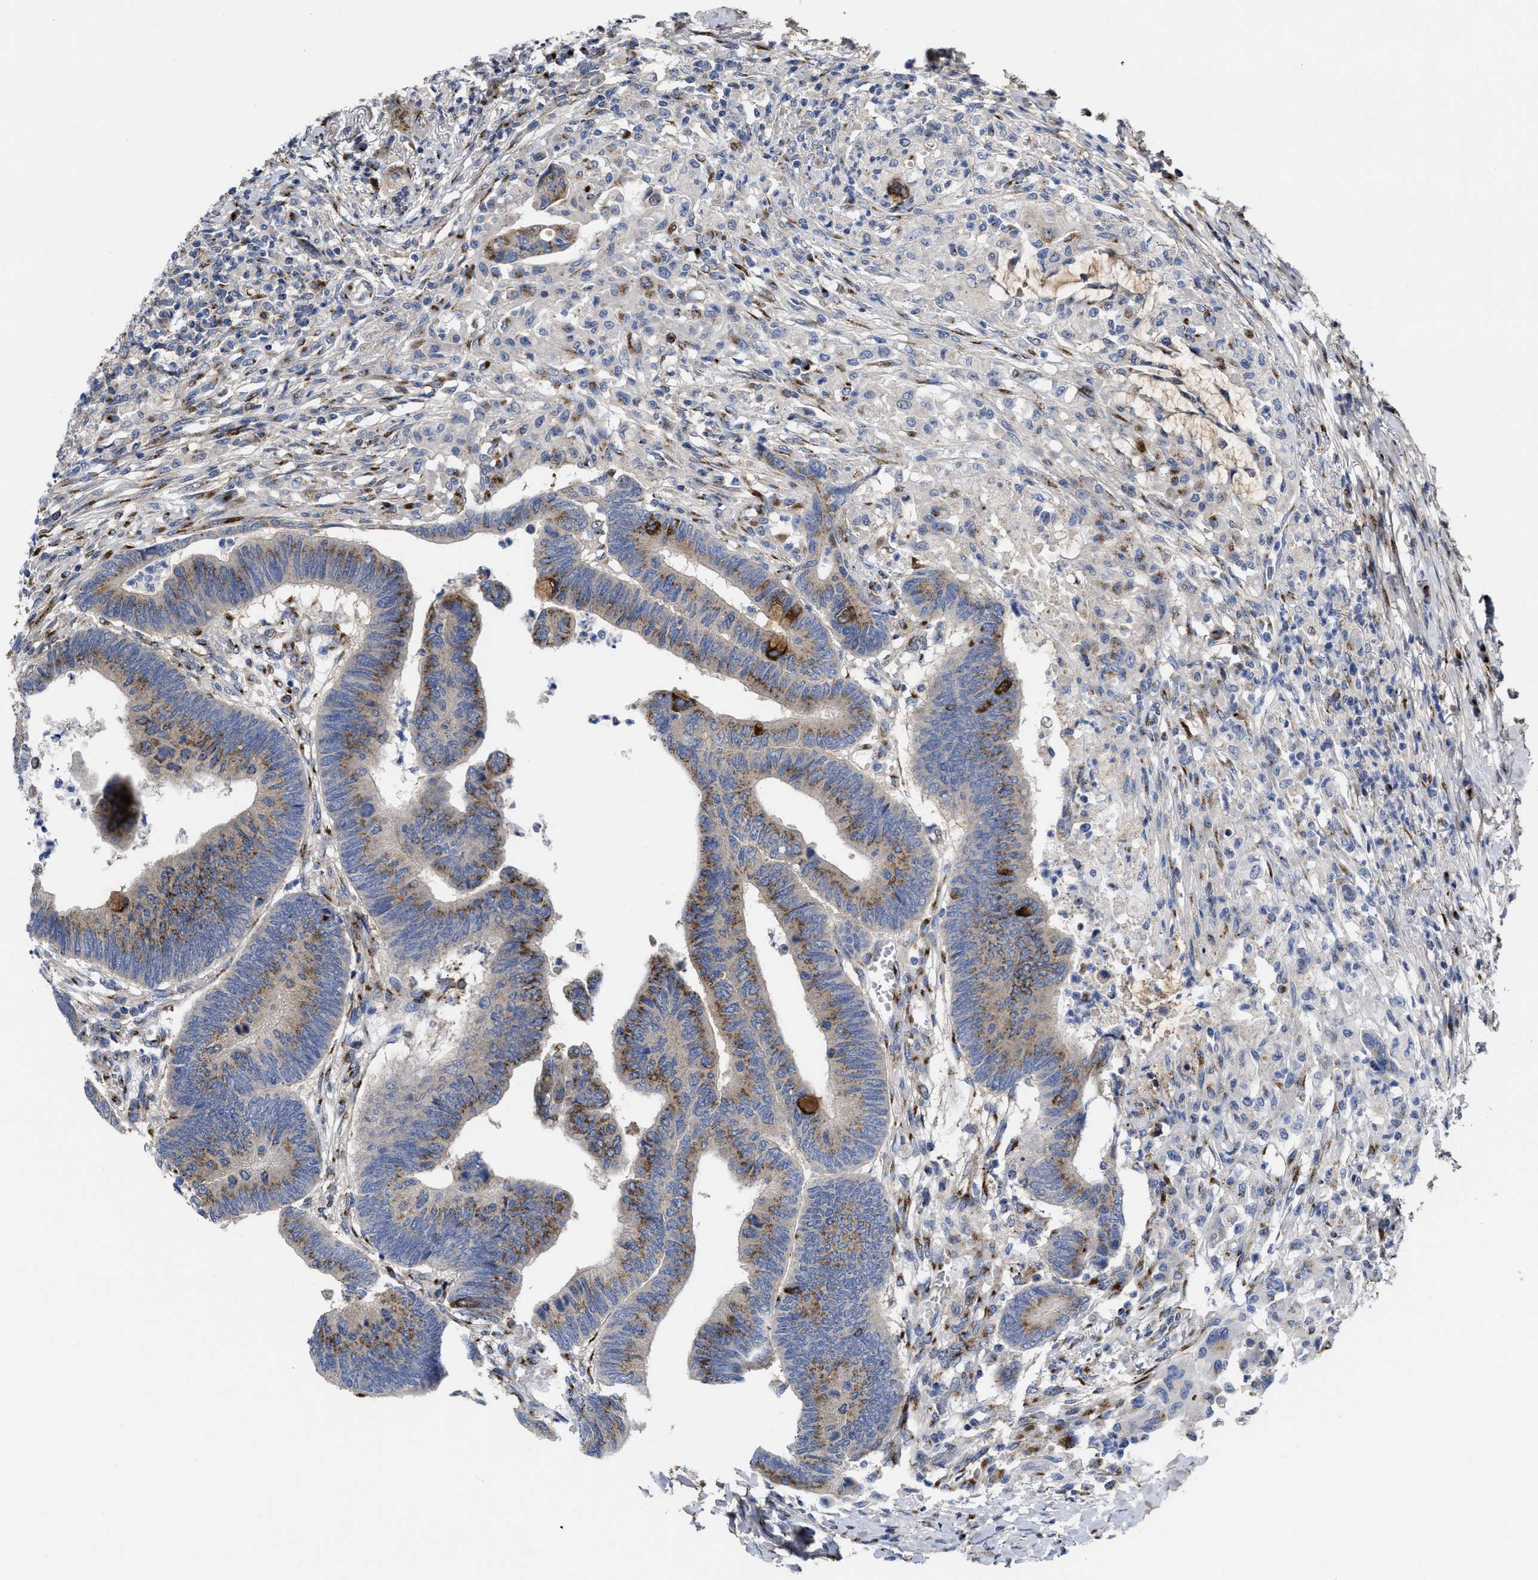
{"staining": {"intensity": "moderate", "quantity": ">75%", "location": "cytoplasmic/membranous"}, "tissue": "colorectal cancer", "cell_type": "Tumor cells", "image_type": "cancer", "snomed": [{"axis": "morphology", "description": "Normal tissue, NOS"}, {"axis": "morphology", "description": "Adenocarcinoma, NOS"}, {"axis": "topography", "description": "Rectum"}, {"axis": "topography", "description": "Peripheral nerve tissue"}], "caption": "High-power microscopy captured an immunohistochemistry (IHC) micrograph of colorectal cancer, revealing moderate cytoplasmic/membranous positivity in about >75% of tumor cells.", "gene": "ZNF70", "patient": {"sex": "male", "age": 92}}